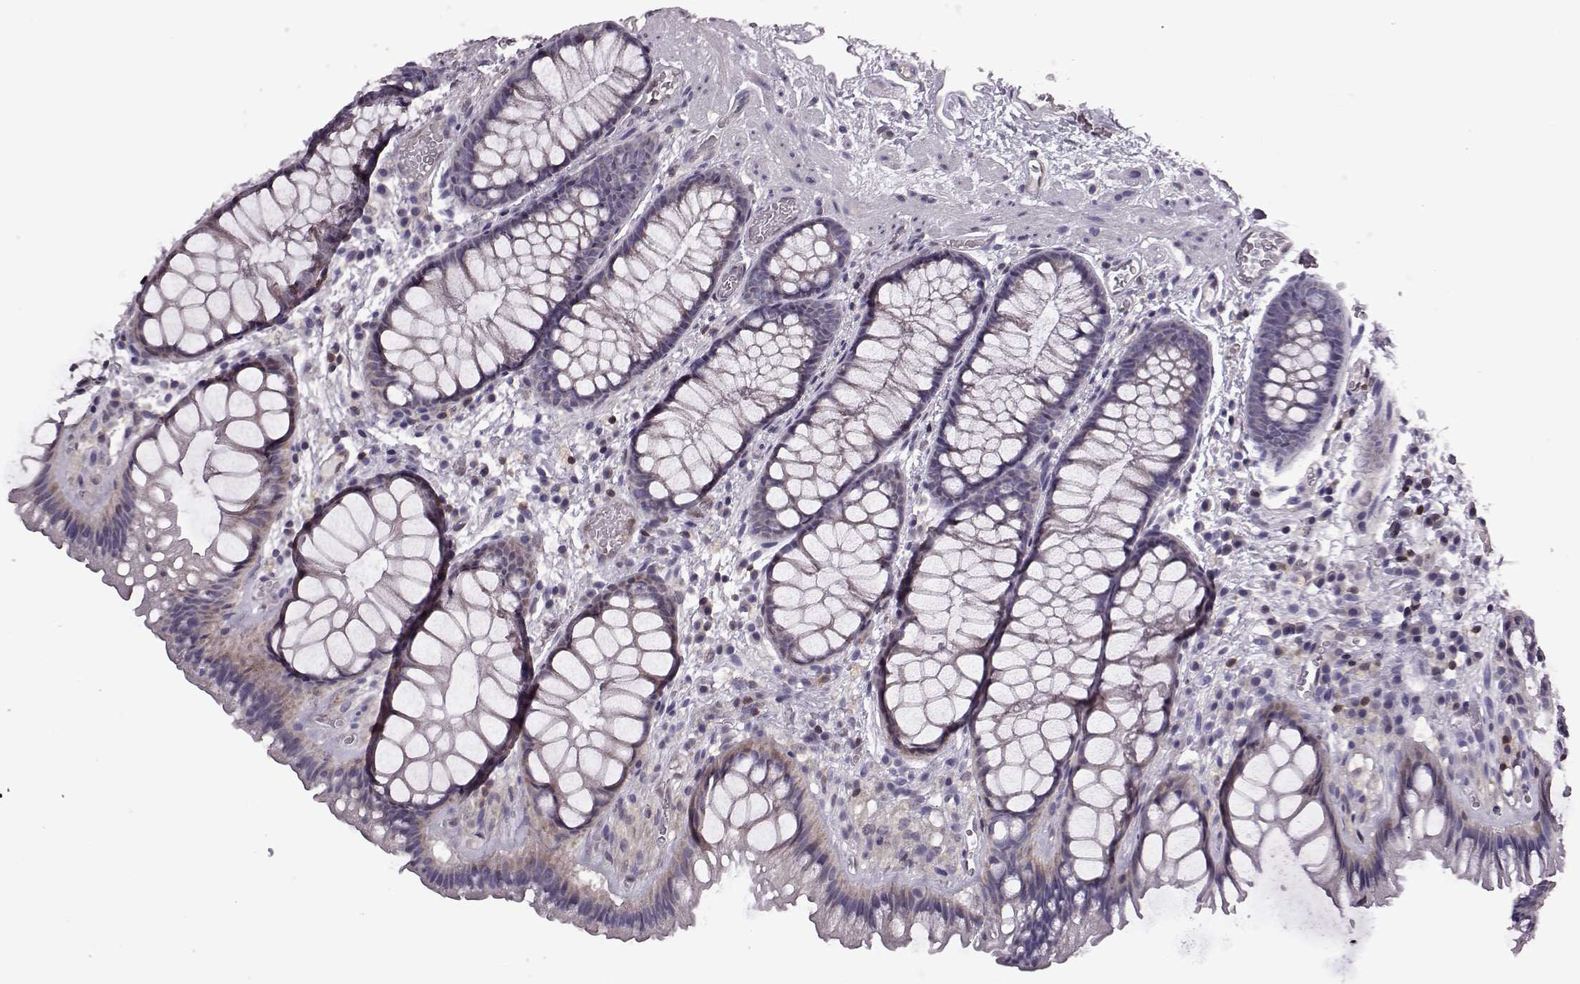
{"staining": {"intensity": "weak", "quantity": "<25%", "location": "cytoplasmic/membranous"}, "tissue": "rectum", "cell_type": "Glandular cells", "image_type": "normal", "snomed": [{"axis": "morphology", "description": "Normal tissue, NOS"}, {"axis": "topography", "description": "Rectum"}], "caption": "This is an immunohistochemistry (IHC) image of normal human rectum. There is no expression in glandular cells.", "gene": "CDC42SE1", "patient": {"sex": "female", "age": 62}}